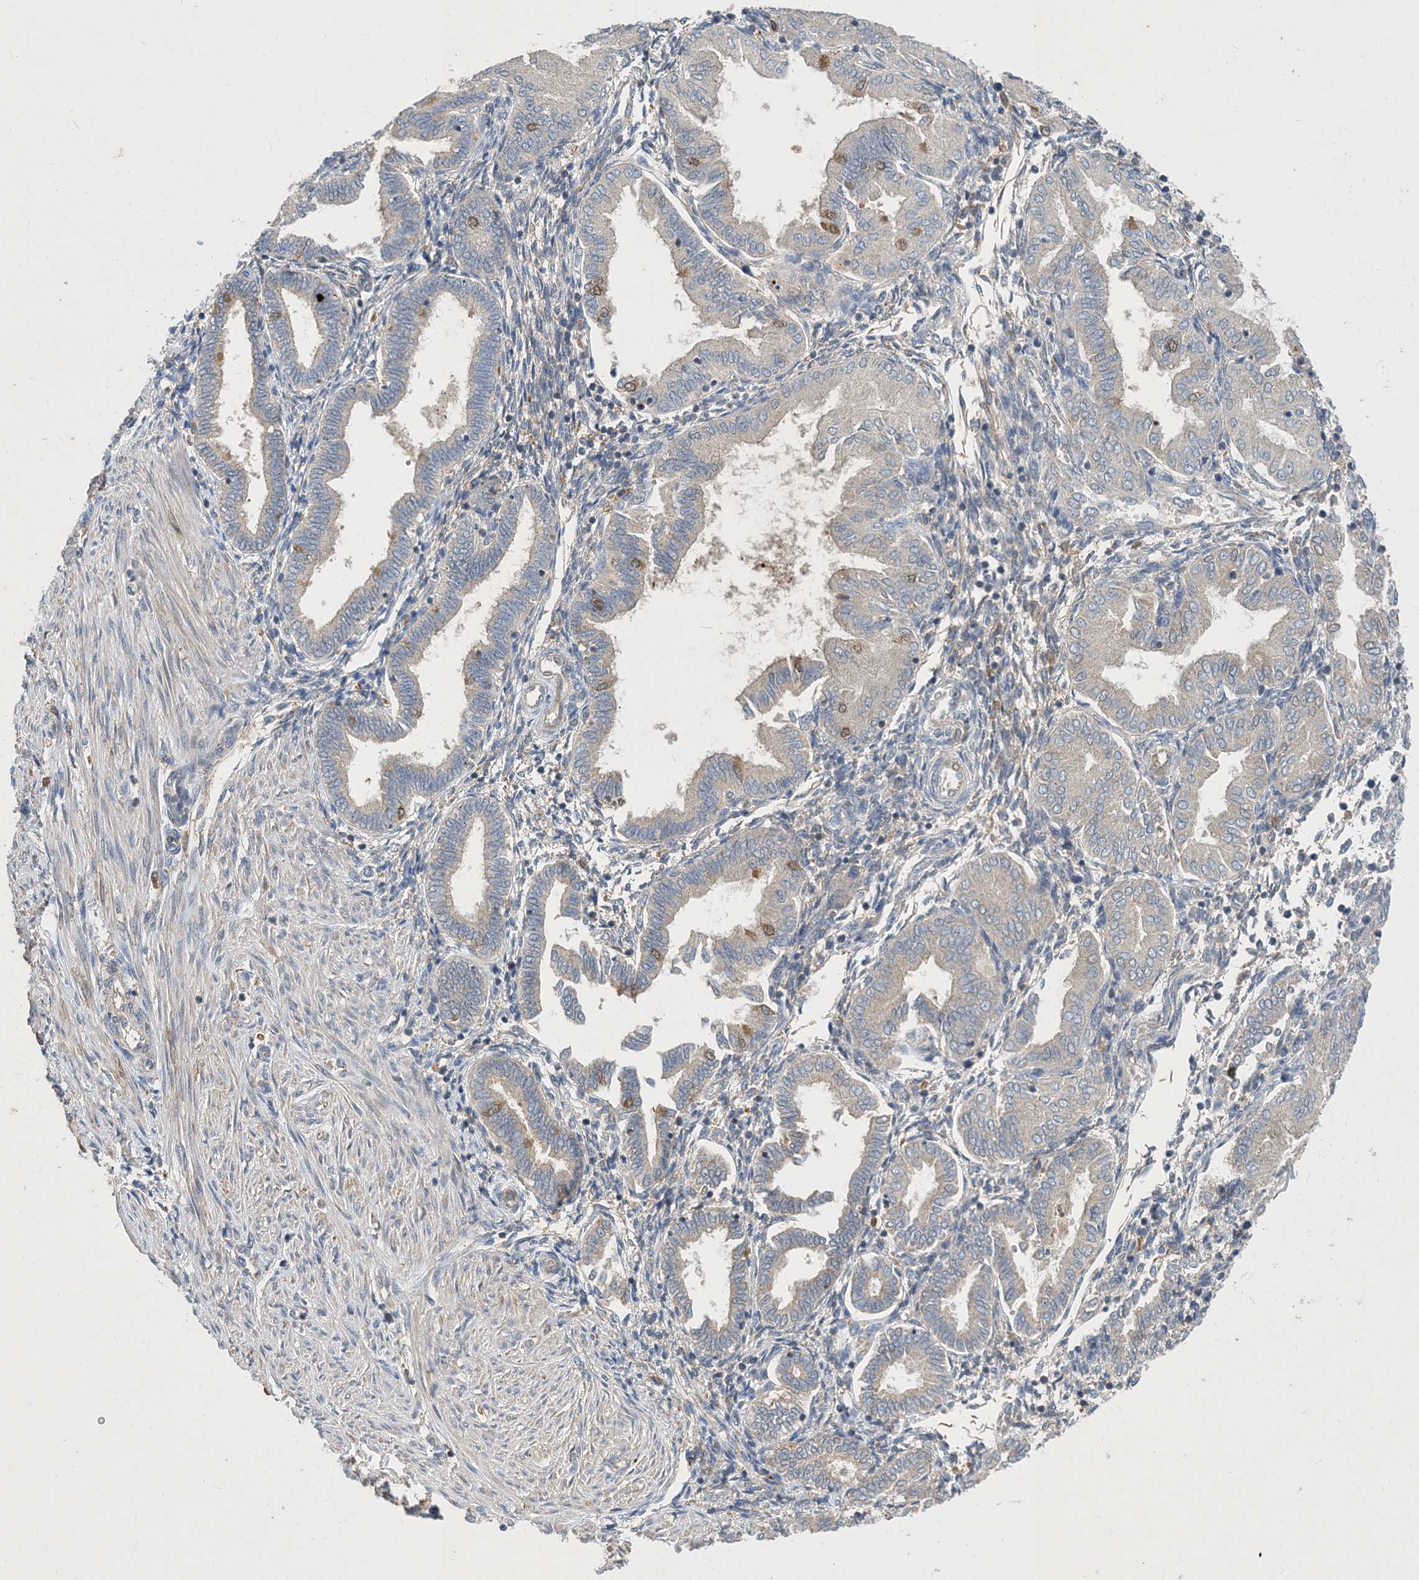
{"staining": {"intensity": "moderate", "quantity": "<25%", "location": "cytoplasmic/membranous"}, "tissue": "endometrium", "cell_type": "Cells in endometrial stroma", "image_type": "normal", "snomed": [{"axis": "morphology", "description": "Normal tissue, NOS"}, {"axis": "topography", "description": "Endometrium"}], "caption": "A photomicrograph showing moderate cytoplasmic/membranous positivity in about <25% of cells in endometrial stroma in unremarkable endometrium, as visualized by brown immunohistochemical staining.", "gene": "STK19", "patient": {"sex": "female", "age": 53}}